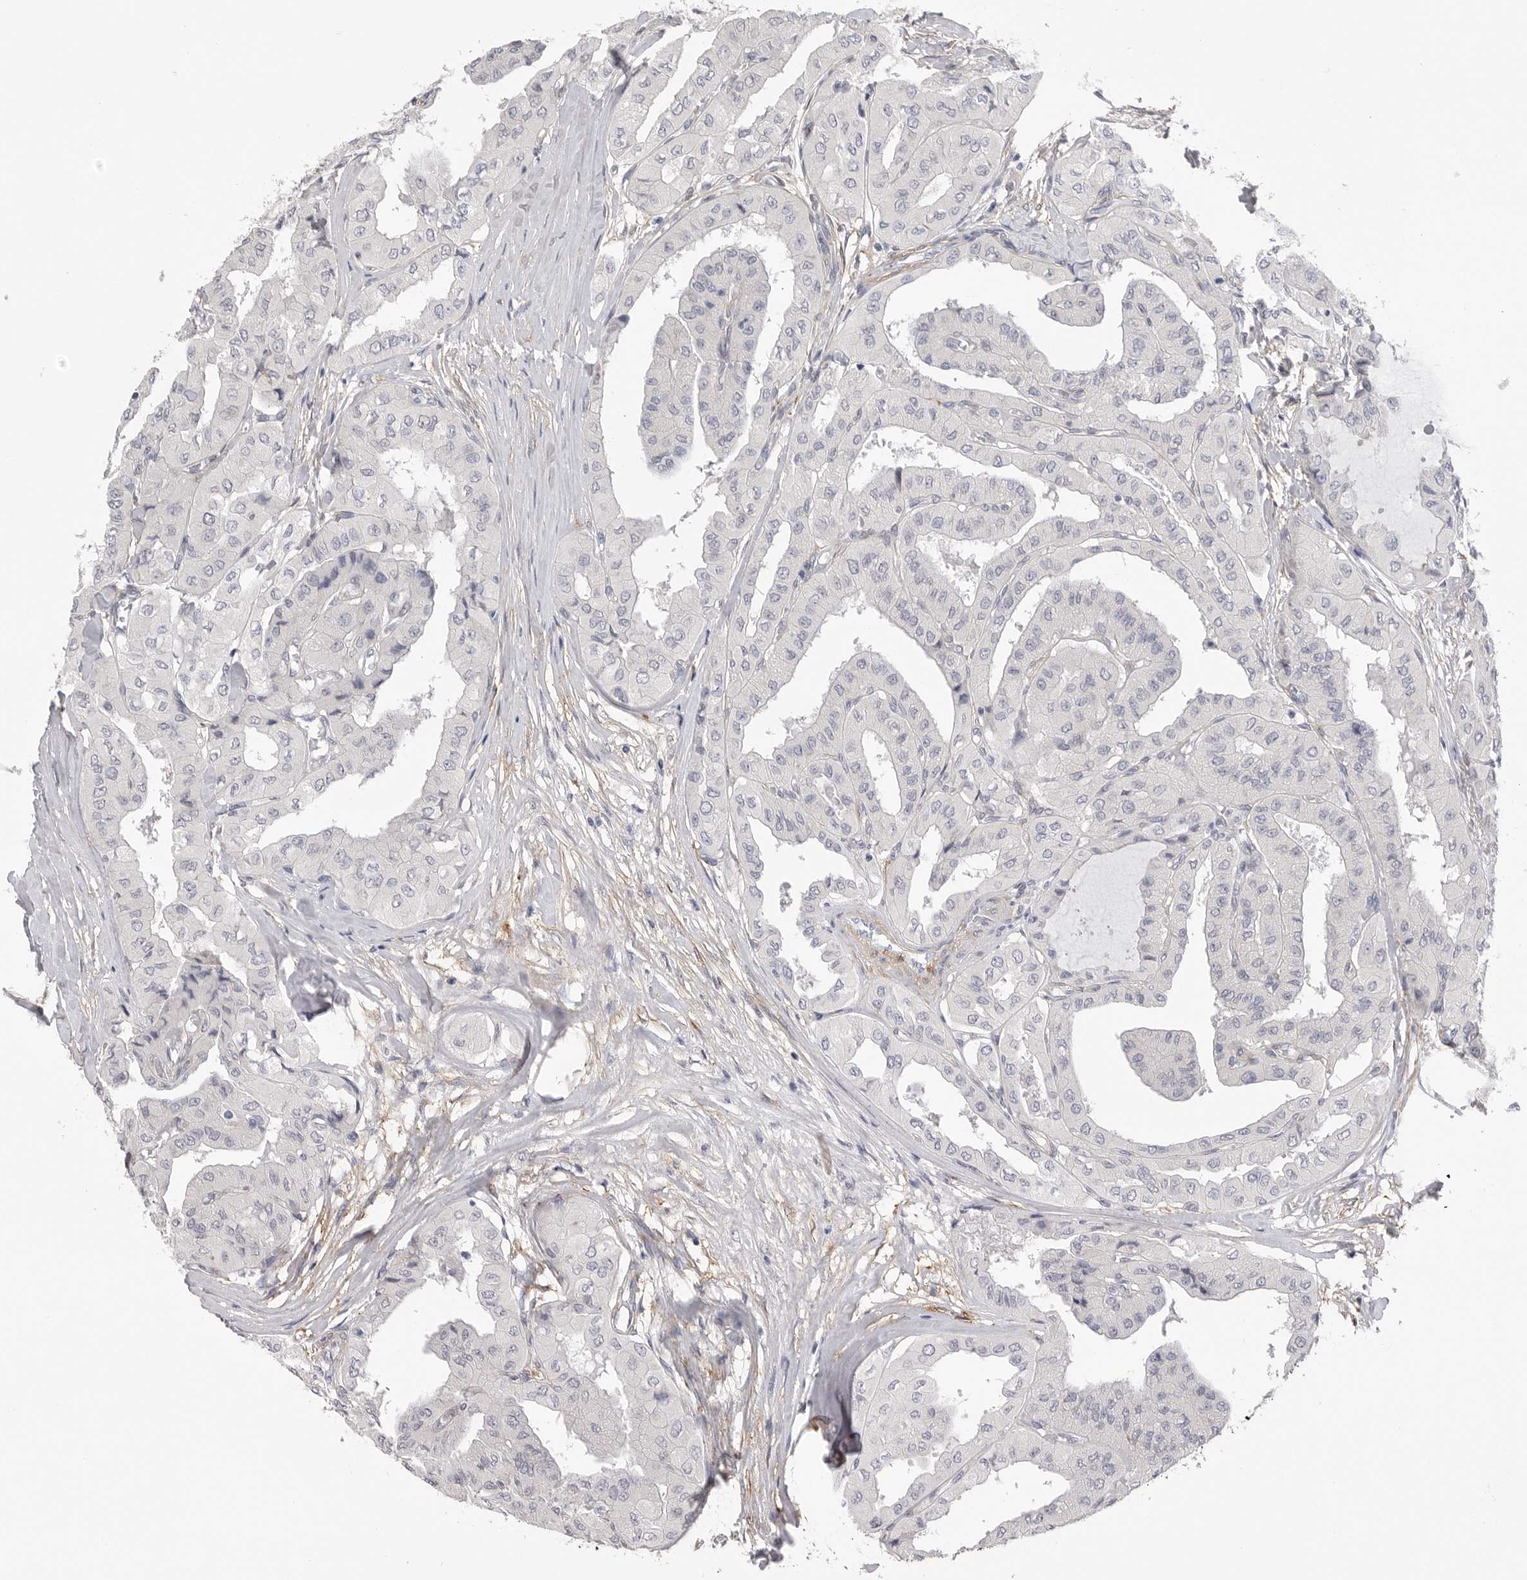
{"staining": {"intensity": "negative", "quantity": "none", "location": "none"}, "tissue": "thyroid cancer", "cell_type": "Tumor cells", "image_type": "cancer", "snomed": [{"axis": "morphology", "description": "Papillary adenocarcinoma, NOS"}, {"axis": "topography", "description": "Thyroid gland"}], "caption": "There is no significant expression in tumor cells of thyroid cancer. (DAB immunohistochemistry (IHC) visualized using brightfield microscopy, high magnification).", "gene": "AKAP12", "patient": {"sex": "female", "age": 59}}